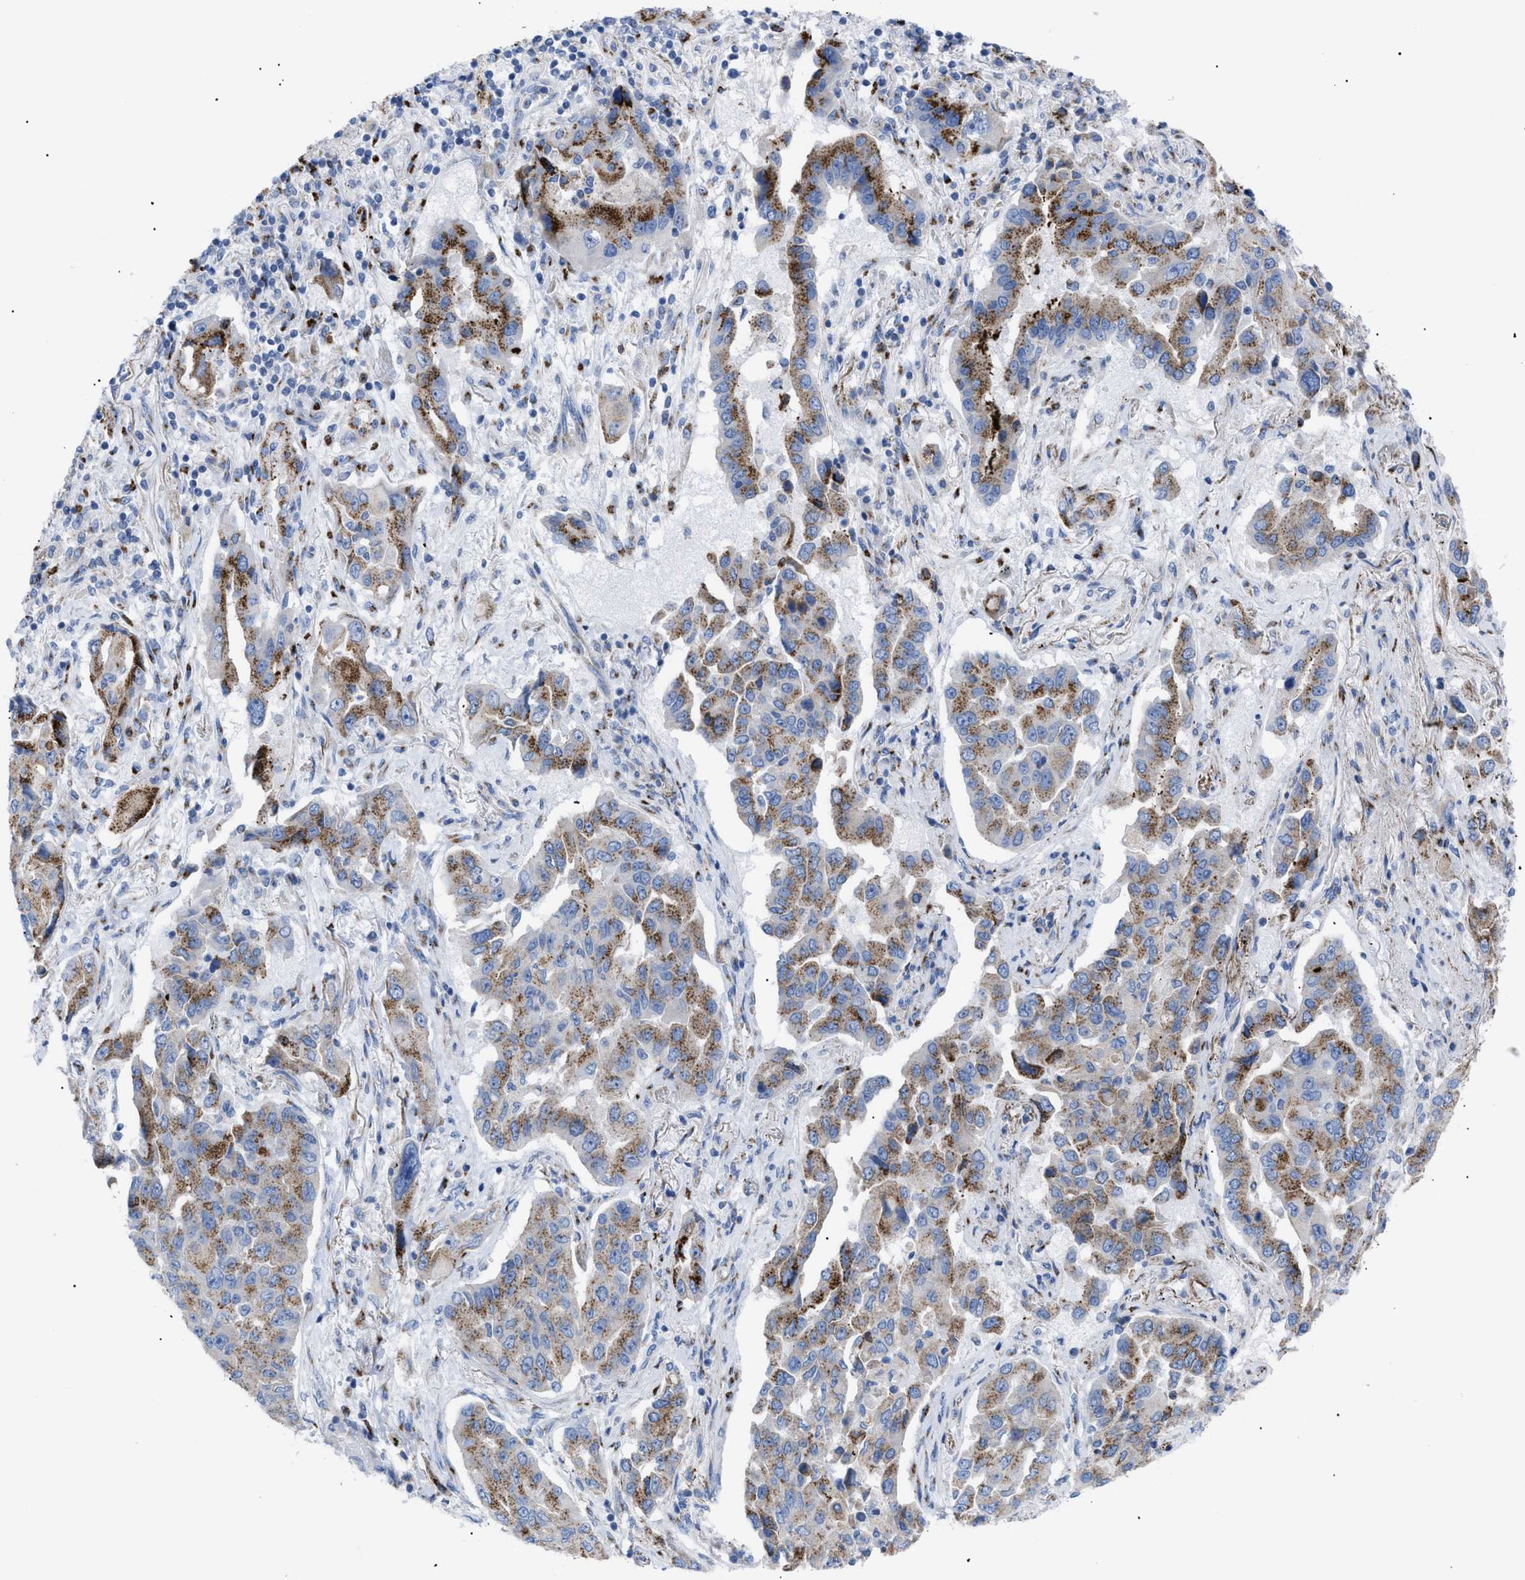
{"staining": {"intensity": "moderate", "quantity": ">75%", "location": "cytoplasmic/membranous"}, "tissue": "lung cancer", "cell_type": "Tumor cells", "image_type": "cancer", "snomed": [{"axis": "morphology", "description": "Adenocarcinoma, NOS"}, {"axis": "topography", "description": "Lung"}], "caption": "This photomicrograph demonstrates IHC staining of human adenocarcinoma (lung), with medium moderate cytoplasmic/membranous expression in approximately >75% of tumor cells.", "gene": "TMEM17", "patient": {"sex": "female", "age": 65}}